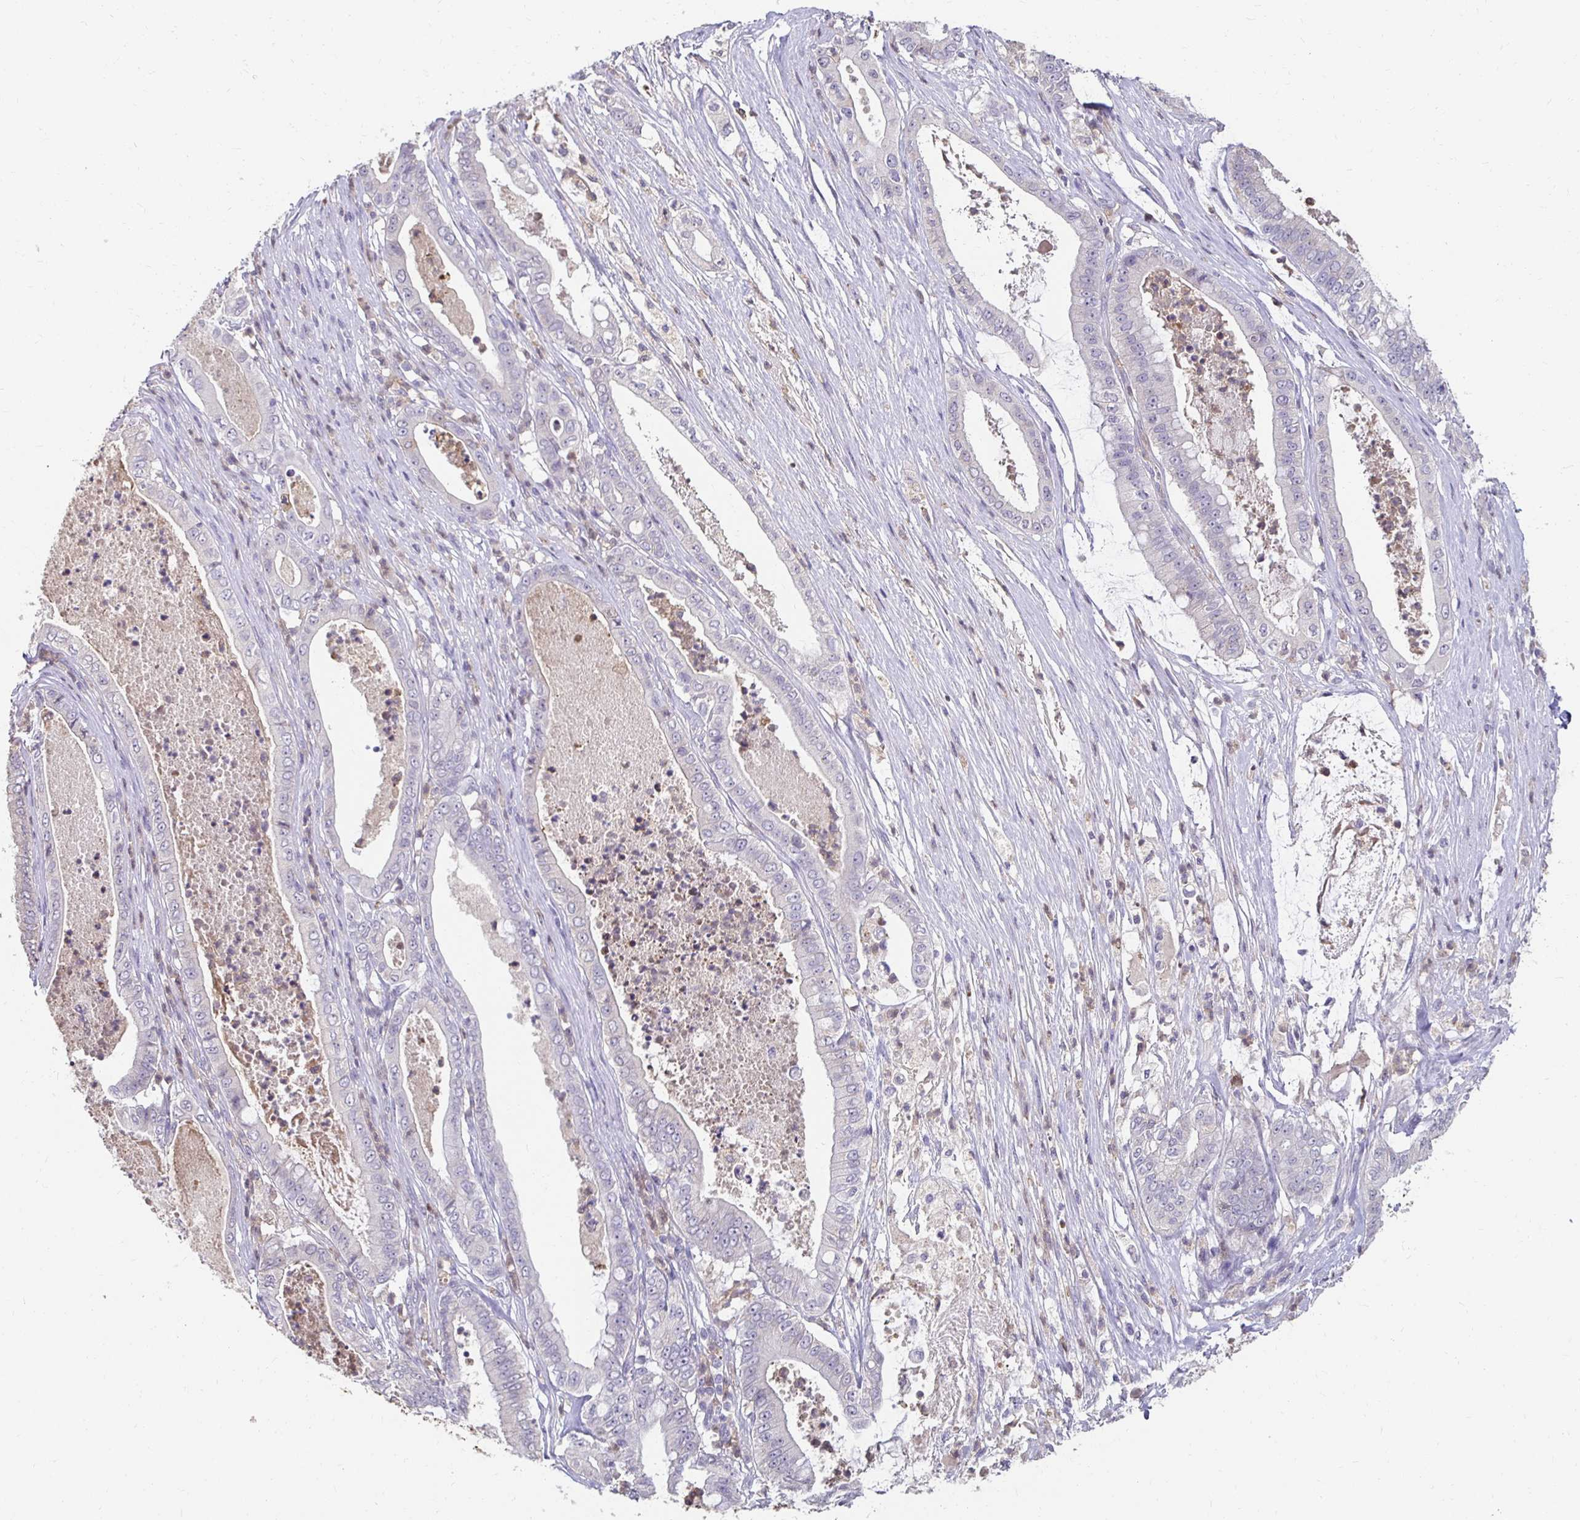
{"staining": {"intensity": "negative", "quantity": "none", "location": "none"}, "tissue": "pancreatic cancer", "cell_type": "Tumor cells", "image_type": "cancer", "snomed": [{"axis": "morphology", "description": "Adenocarcinoma, NOS"}, {"axis": "topography", "description": "Pancreas"}], "caption": "IHC of pancreatic cancer exhibits no positivity in tumor cells. (DAB immunohistochemistry (IHC) with hematoxylin counter stain).", "gene": "GK2", "patient": {"sex": "male", "age": 71}}